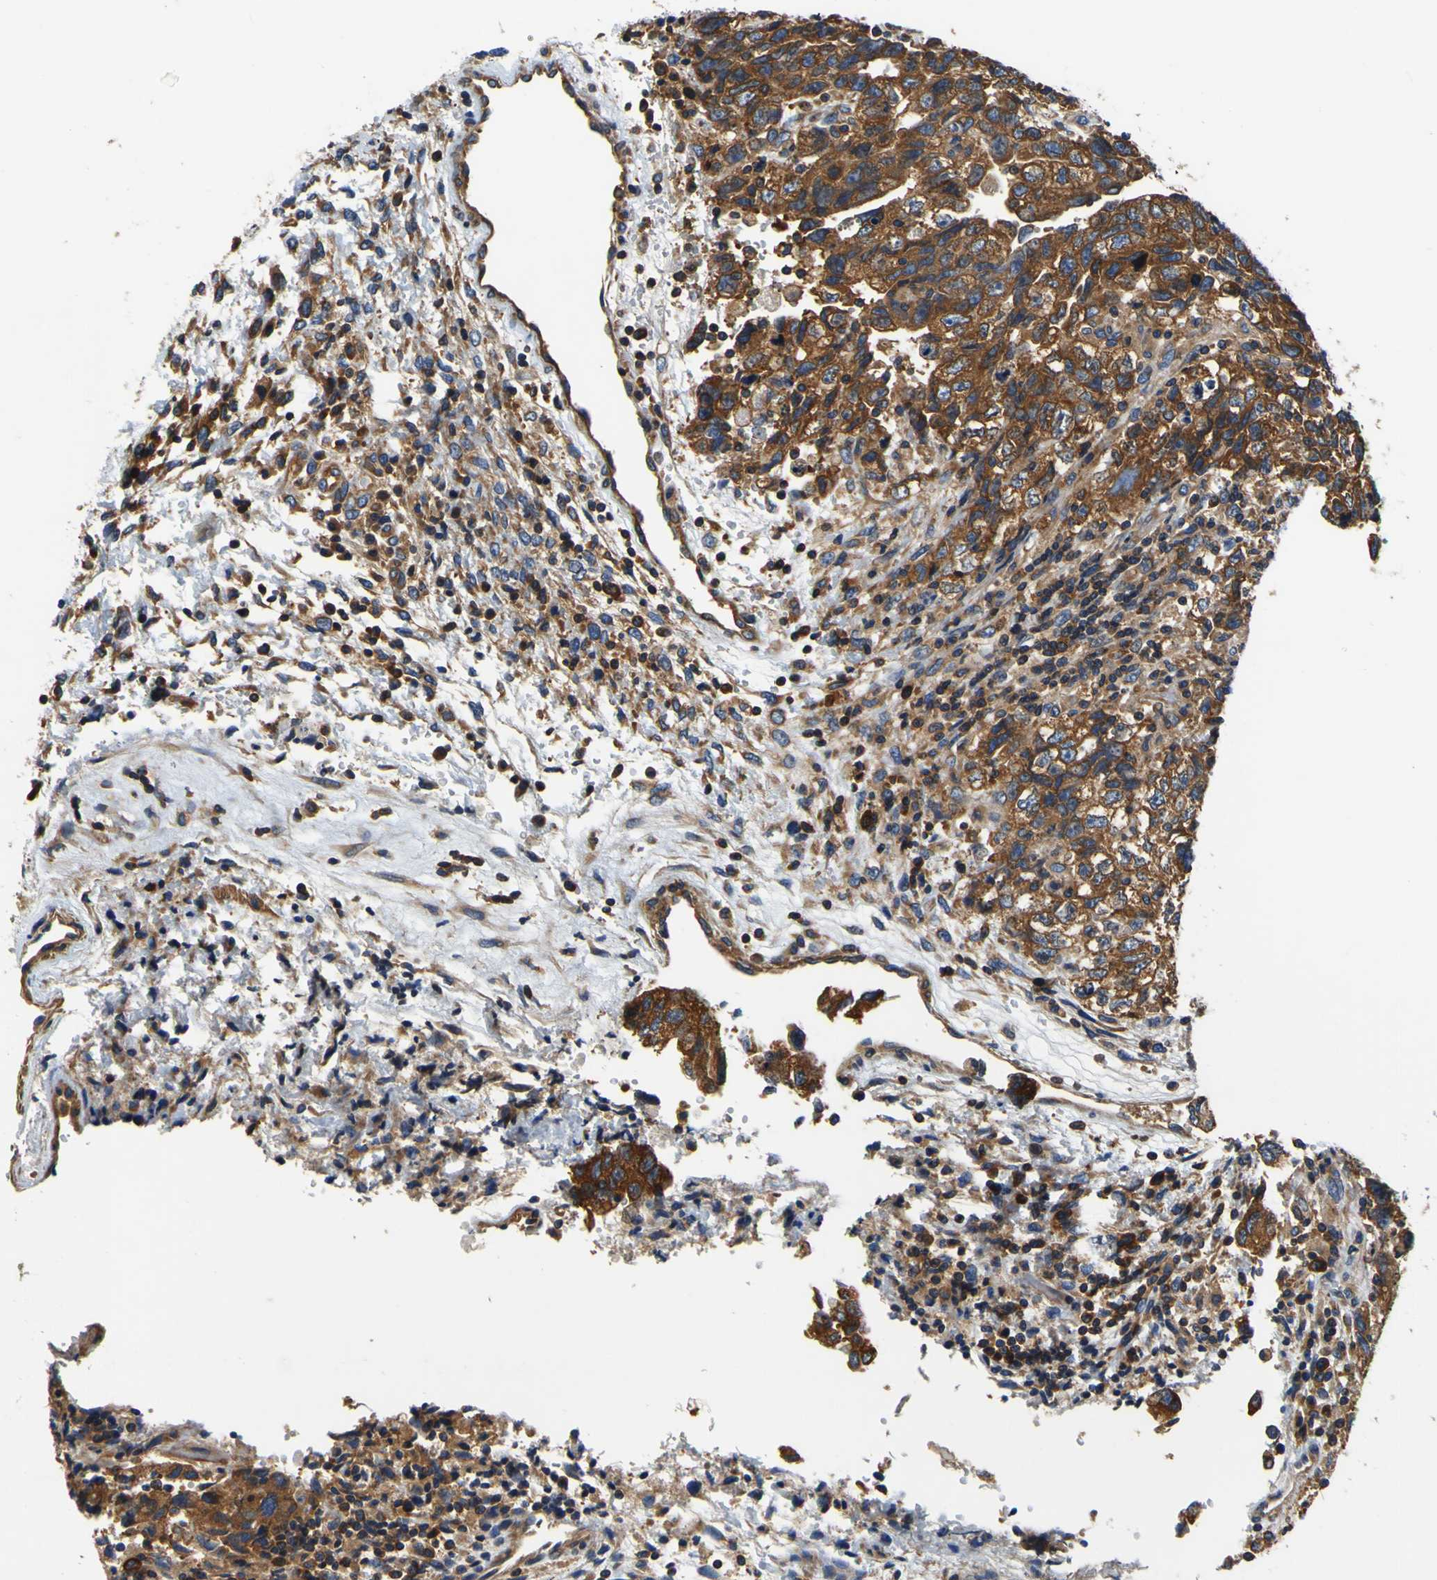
{"staining": {"intensity": "strong", "quantity": ">75%", "location": "cytoplasmic/membranous"}, "tissue": "testis cancer", "cell_type": "Tumor cells", "image_type": "cancer", "snomed": [{"axis": "morphology", "description": "Carcinoma, Embryonal, NOS"}, {"axis": "topography", "description": "Testis"}], "caption": "Protein staining demonstrates strong cytoplasmic/membranous positivity in about >75% of tumor cells in embryonal carcinoma (testis).", "gene": "CNR2", "patient": {"sex": "male", "age": 36}}